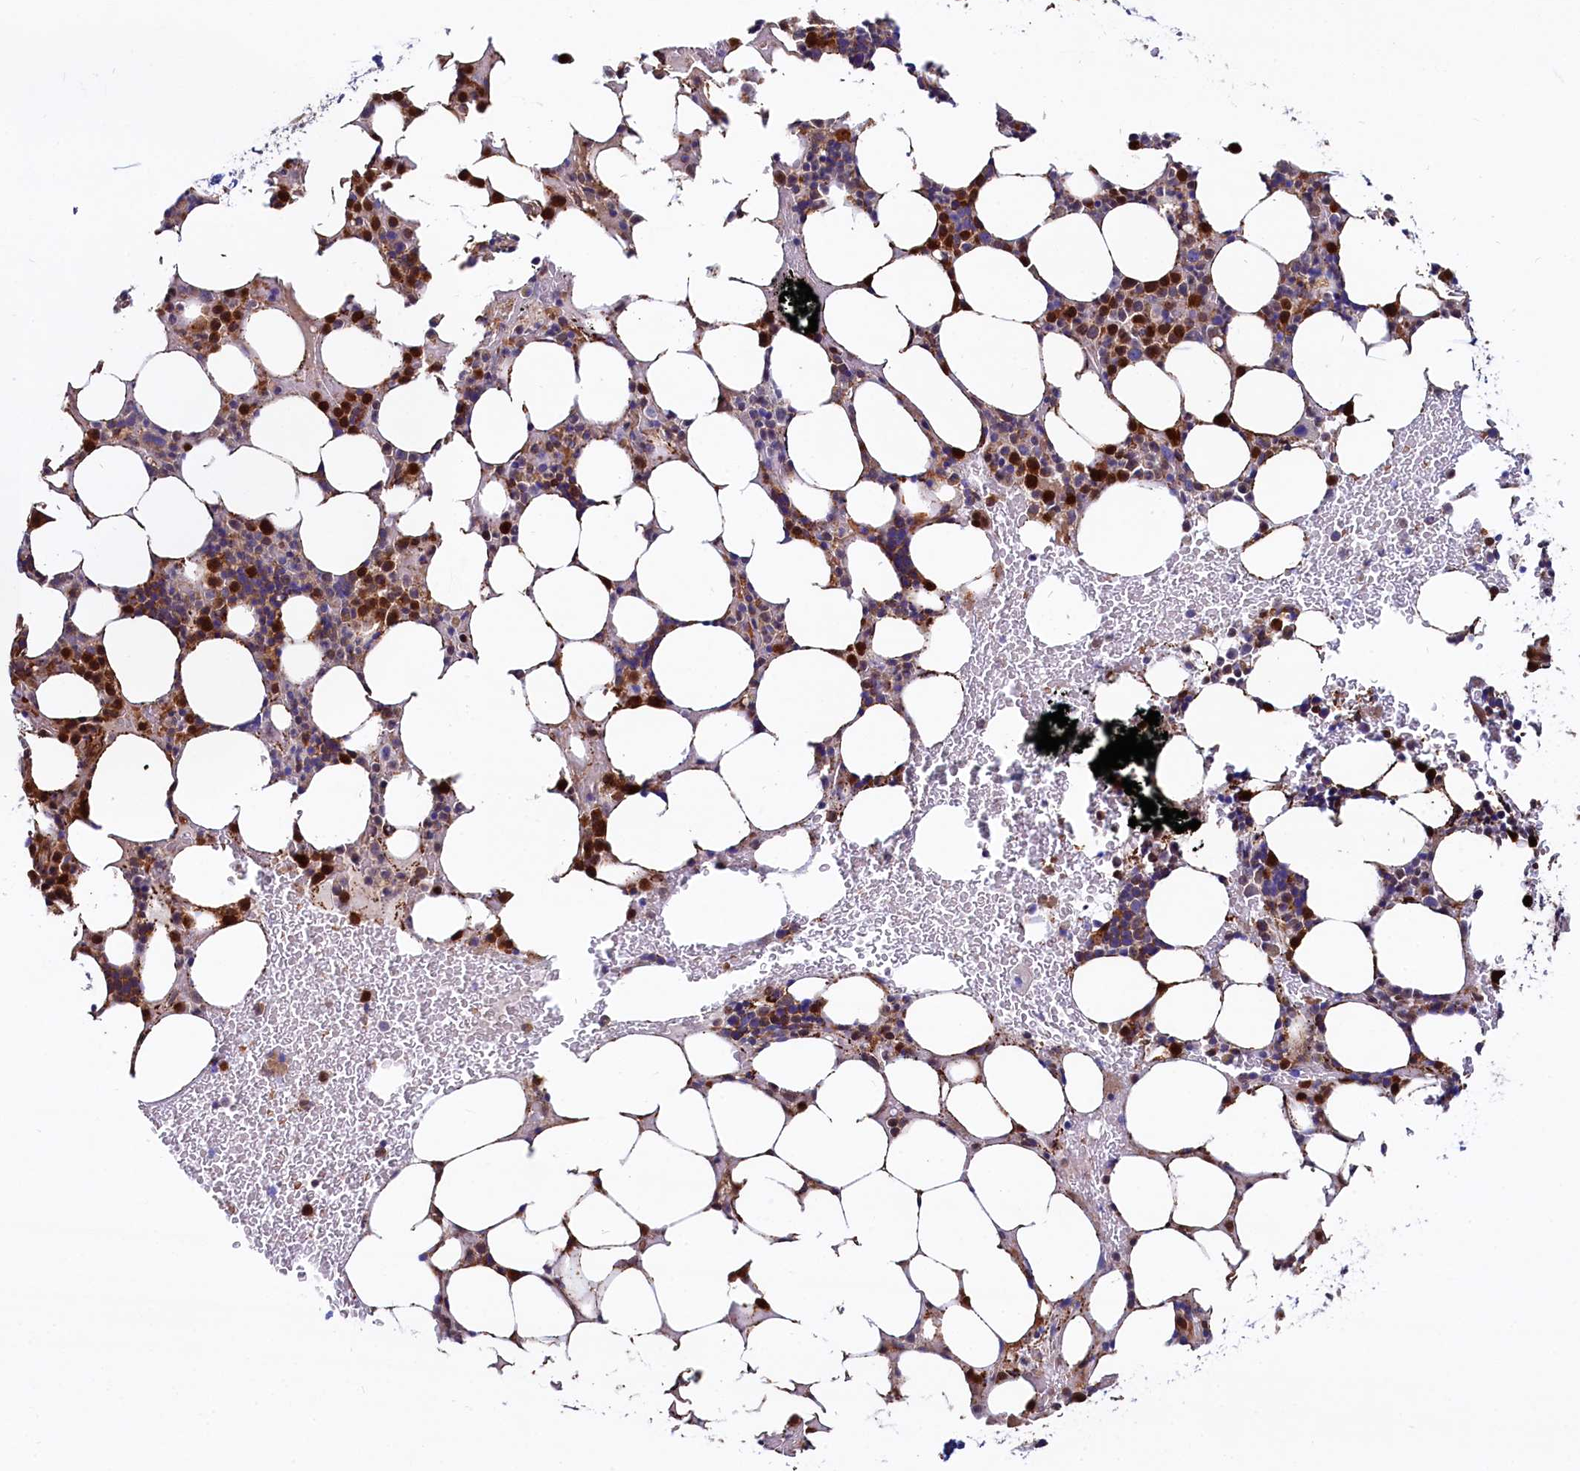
{"staining": {"intensity": "strong", "quantity": "25%-75%", "location": "cytoplasmic/membranous"}, "tissue": "bone marrow", "cell_type": "Hematopoietic cells", "image_type": "normal", "snomed": [{"axis": "morphology", "description": "Normal tissue, NOS"}, {"axis": "topography", "description": "Bone marrow"}], "caption": "Immunohistochemistry (DAB) staining of normal human bone marrow displays strong cytoplasmic/membranous protein positivity in about 25%-75% of hematopoietic cells. (Brightfield microscopy of DAB IHC at high magnification).", "gene": "ASTE1", "patient": {"sex": "male", "age": 78}}